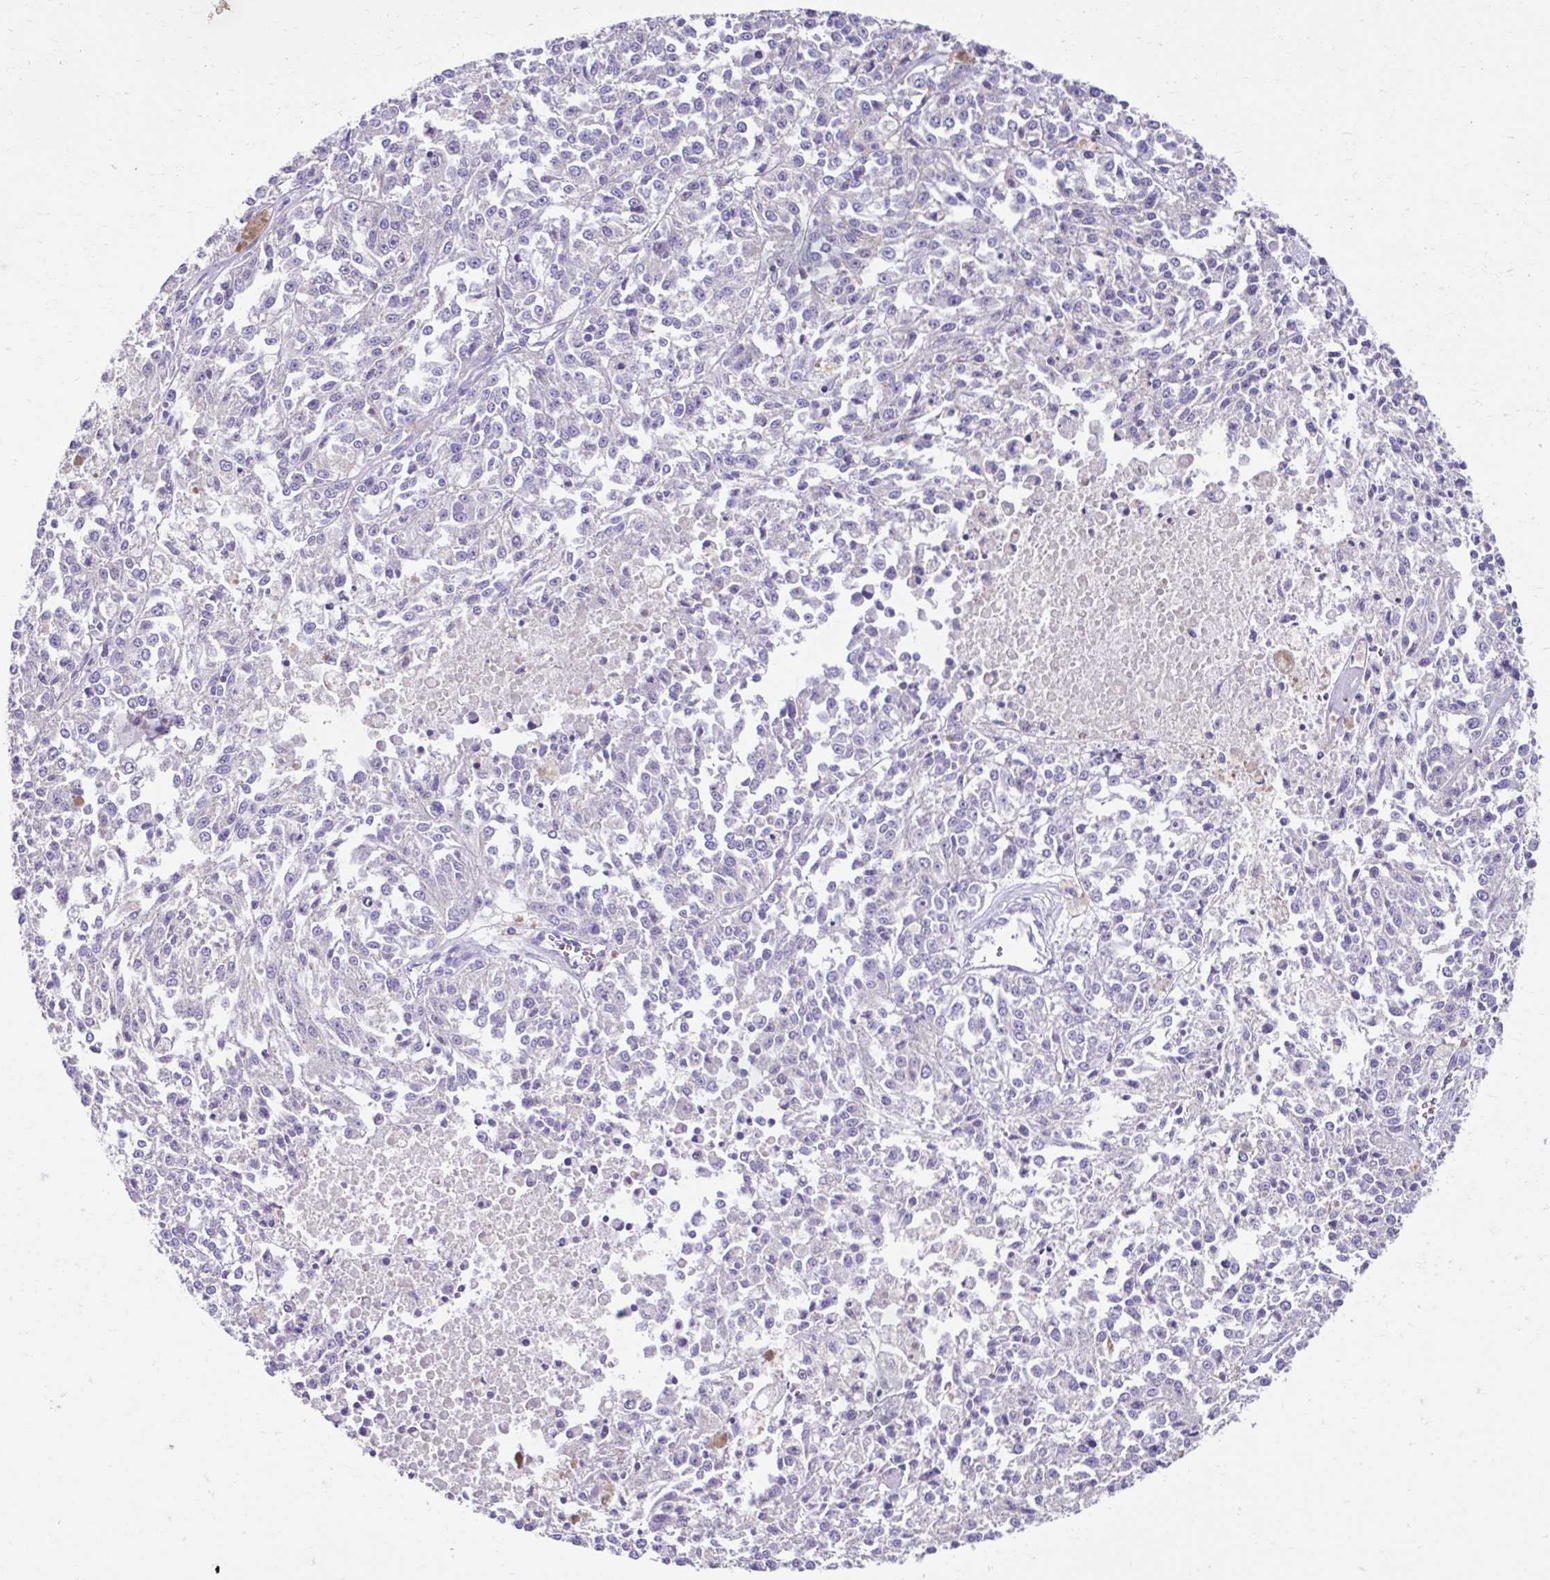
{"staining": {"intensity": "negative", "quantity": "none", "location": "none"}, "tissue": "melanoma", "cell_type": "Tumor cells", "image_type": "cancer", "snomed": [{"axis": "morphology", "description": "Malignant melanoma, NOS"}, {"axis": "topography", "description": "Skin"}], "caption": "There is no significant positivity in tumor cells of malignant melanoma.", "gene": "ZNF33A", "patient": {"sex": "female", "age": 64}}